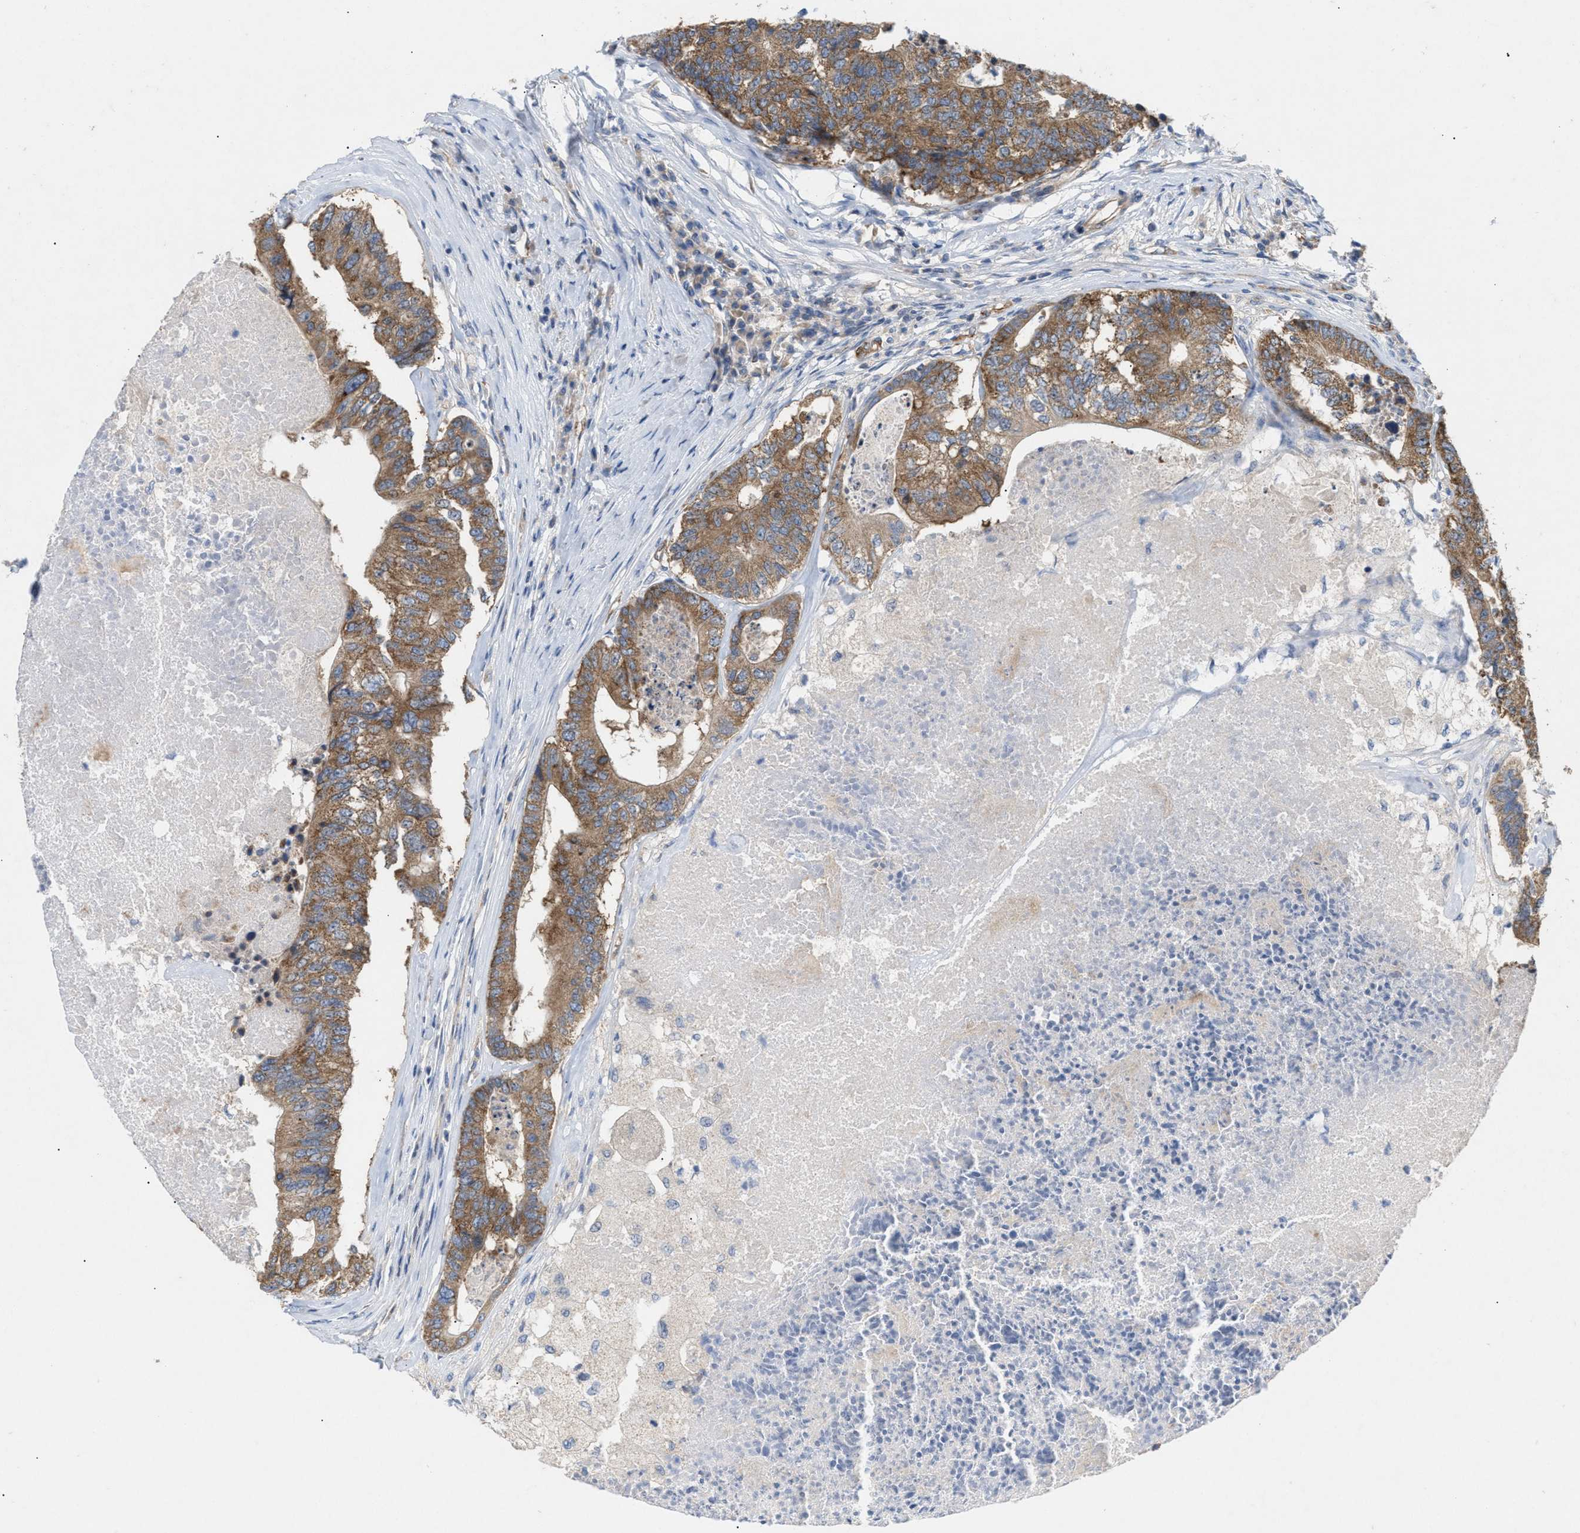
{"staining": {"intensity": "moderate", "quantity": ">75%", "location": "cytoplasmic/membranous"}, "tissue": "colorectal cancer", "cell_type": "Tumor cells", "image_type": "cancer", "snomed": [{"axis": "morphology", "description": "Adenocarcinoma, NOS"}, {"axis": "topography", "description": "Colon"}], "caption": "Immunohistochemistry (DAB (3,3'-diaminobenzidine)) staining of colorectal adenocarcinoma exhibits moderate cytoplasmic/membranous protein positivity in about >75% of tumor cells.", "gene": "UBAP2", "patient": {"sex": "female", "age": 67}}